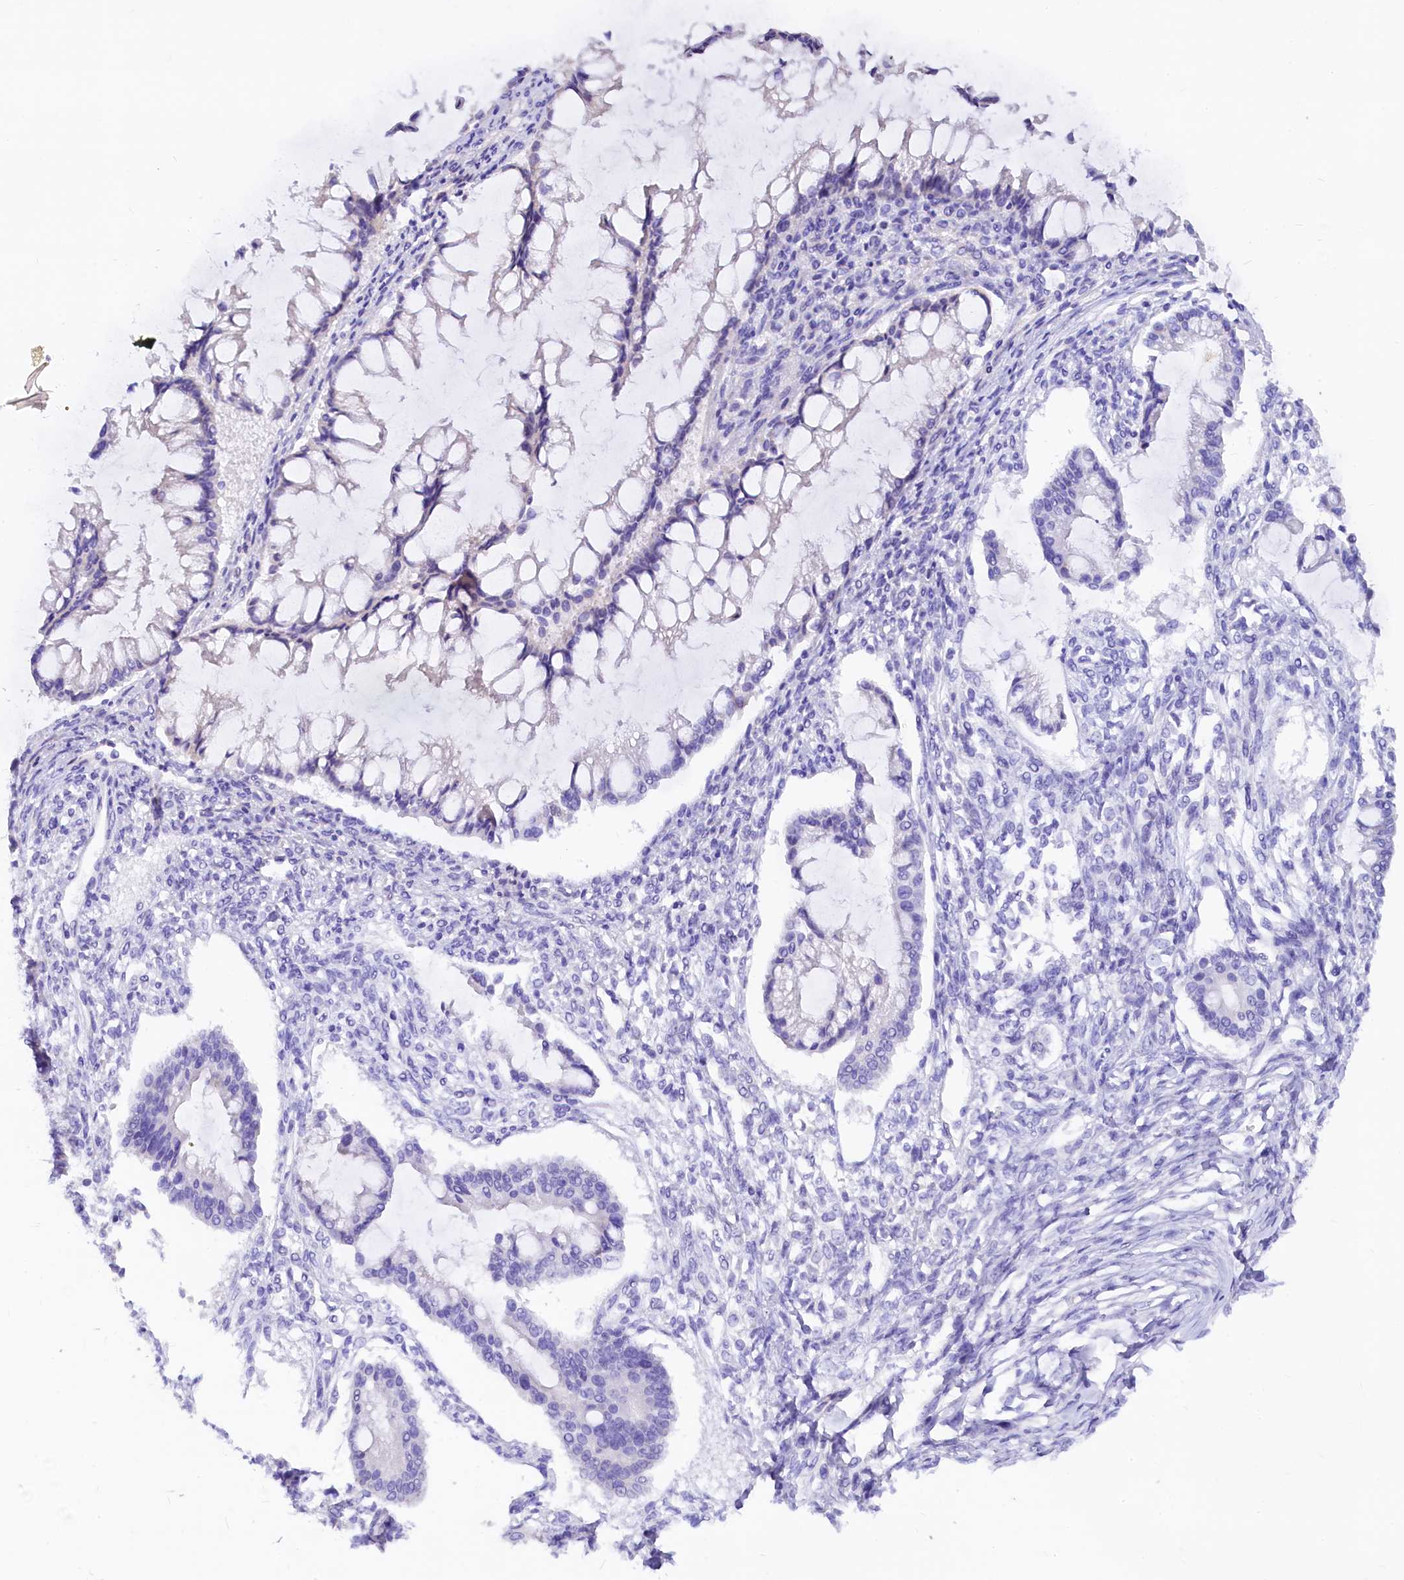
{"staining": {"intensity": "negative", "quantity": "none", "location": "none"}, "tissue": "ovarian cancer", "cell_type": "Tumor cells", "image_type": "cancer", "snomed": [{"axis": "morphology", "description": "Cystadenocarcinoma, mucinous, NOS"}, {"axis": "topography", "description": "Ovary"}], "caption": "DAB immunohistochemical staining of mucinous cystadenocarcinoma (ovarian) reveals no significant expression in tumor cells.", "gene": "RBP3", "patient": {"sex": "female", "age": 73}}